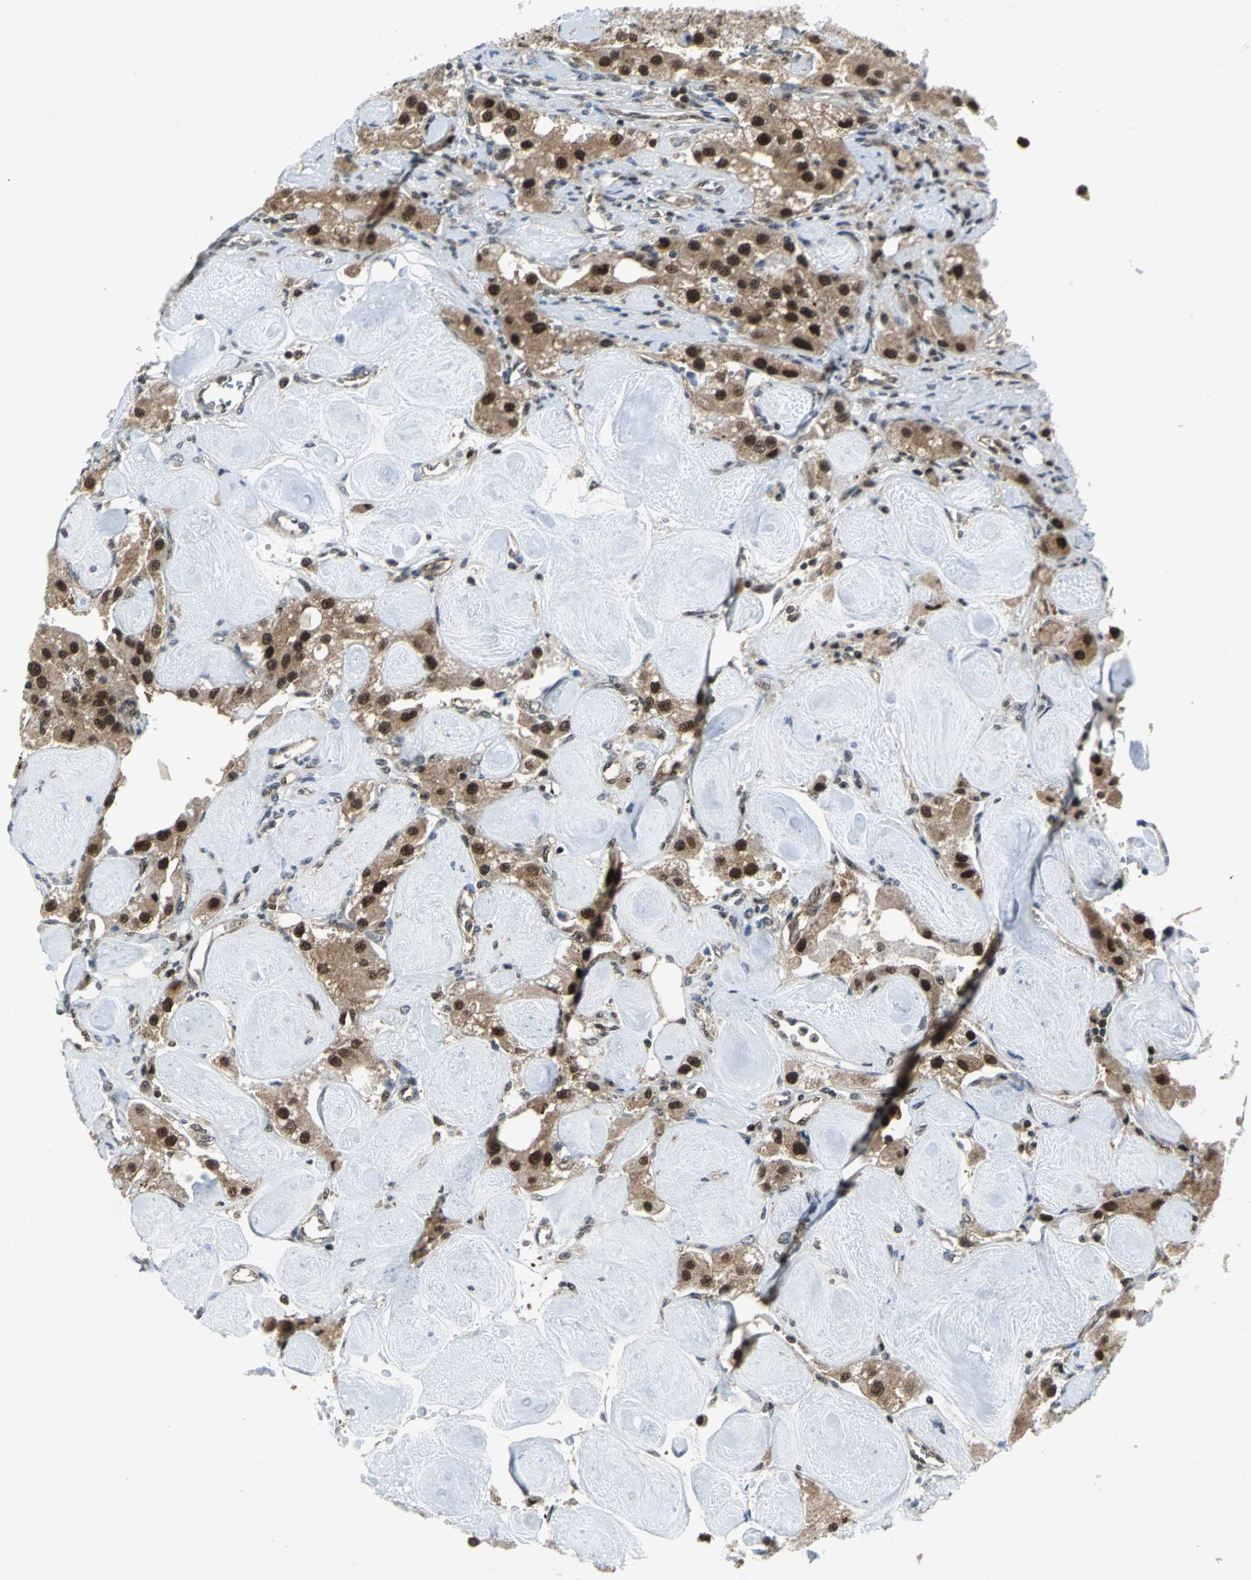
{"staining": {"intensity": "strong", "quantity": ">75%", "location": "nuclear"}, "tissue": "carcinoid", "cell_type": "Tumor cells", "image_type": "cancer", "snomed": [{"axis": "morphology", "description": "Carcinoid, malignant, NOS"}, {"axis": "topography", "description": "Pancreas"}], "caption": "Protein staining by immunohistochemistry (IHC) exhibits strong nuclear positivity in about >75% of tumor cells in carcinoid (malignant).", "gene": "PSMA4", "patient": {"sex": "male", "age": 41}}